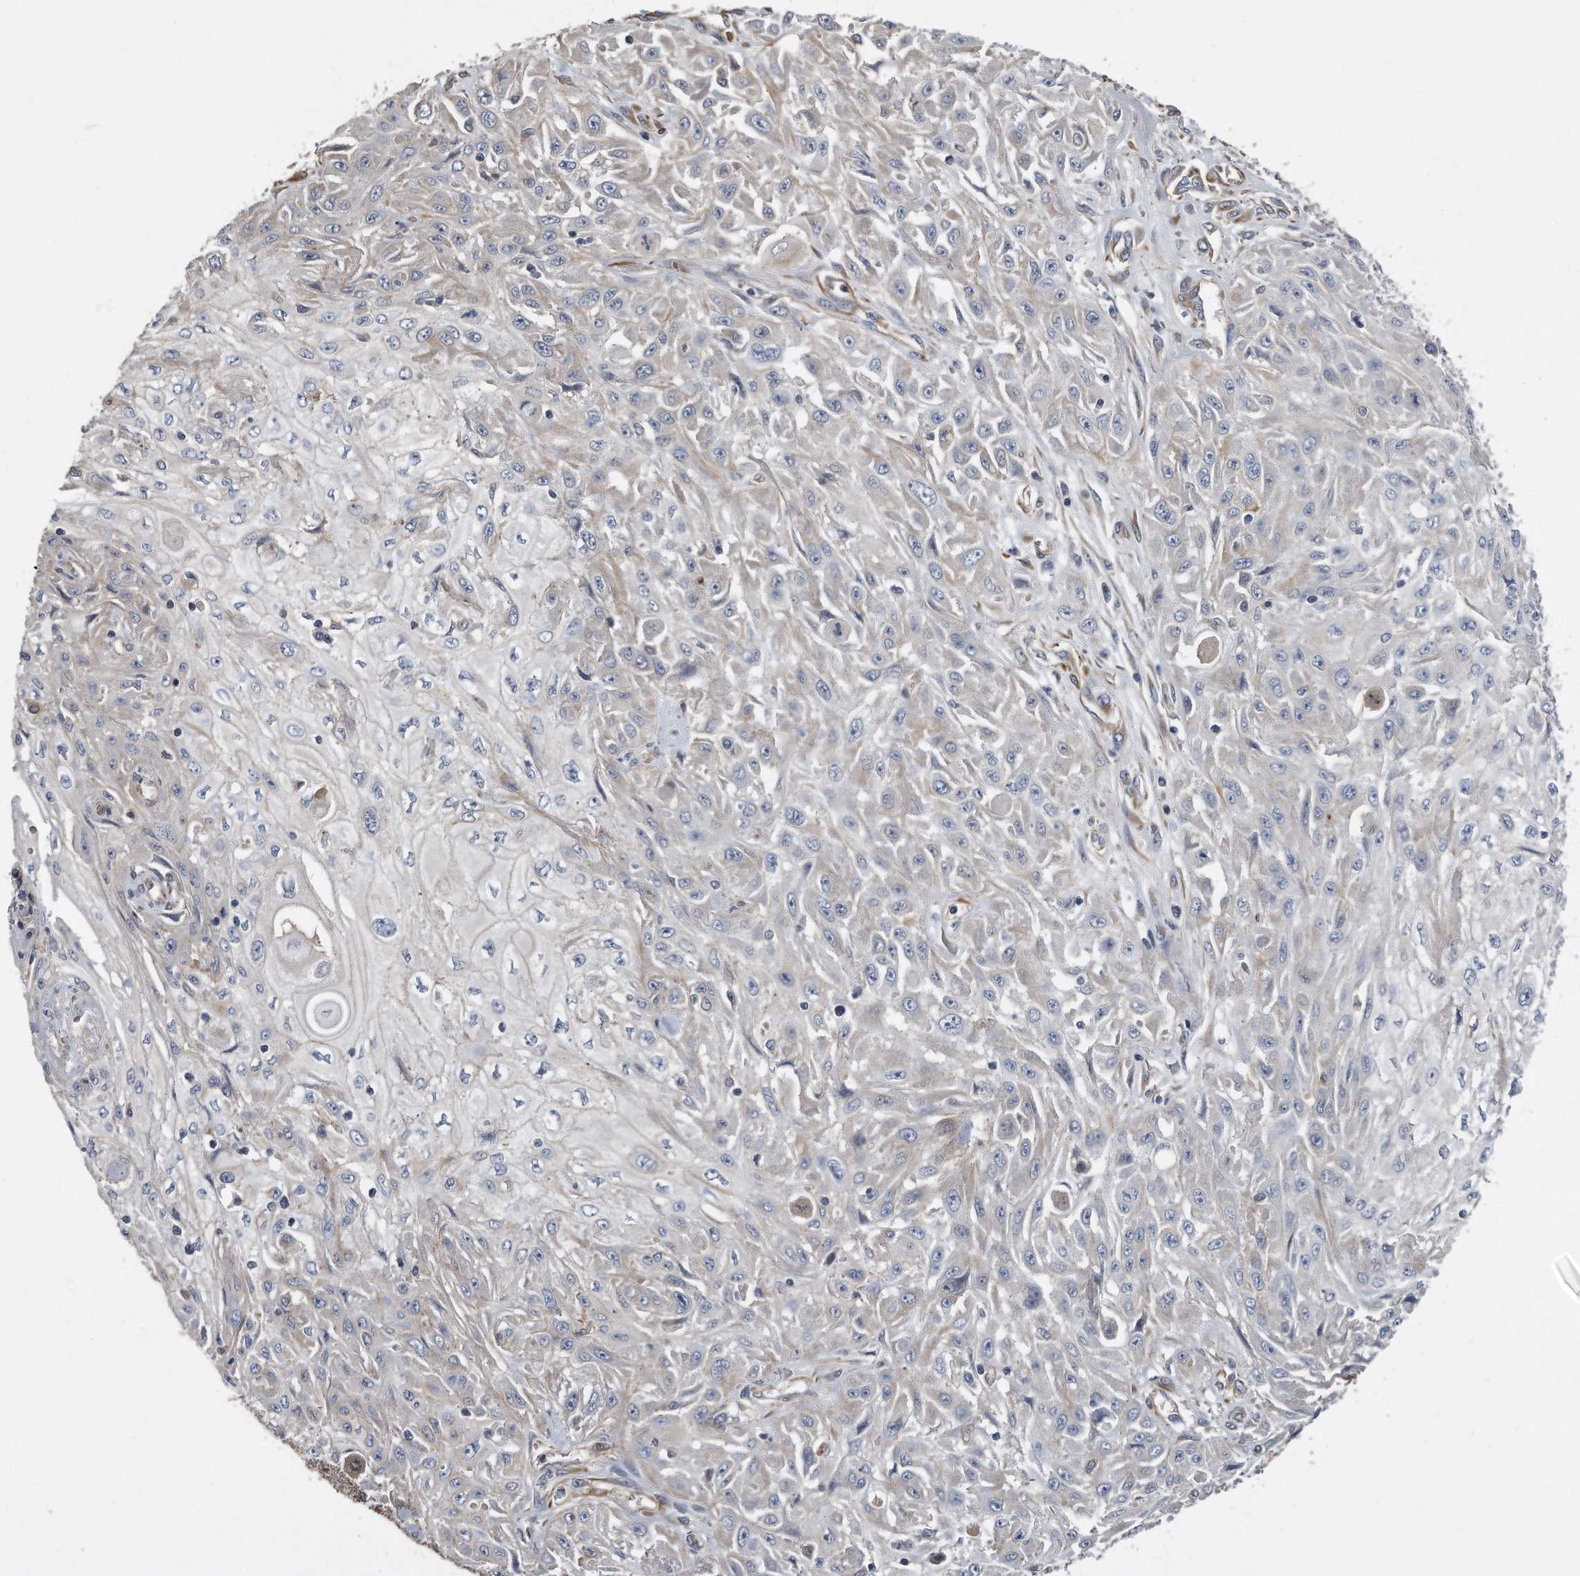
{"staining": {"intensity": "negative", "quantity": "none", "location": "none"}, "tissue": "skin cancer", "cell_type": "Tumor cells", "image_type": "cancer", "snomed": [{"axis": "morphology", "description": "Squamous cell carcinoma, NOS"}, {"axis": "morphology", "description": "Squamous cell carcinoma, metastatic, NOS"}, {"axis": "topography", "description": "Skin"}, {"axis": "topography", "description": "Lymph node"}], "caption": "Immunohistochemistry of human squamous cell carcinoma (skin) displays no expression in tumor cells.", "gene": "GPC1", "patient": {"sex": "male", "age": 75}}